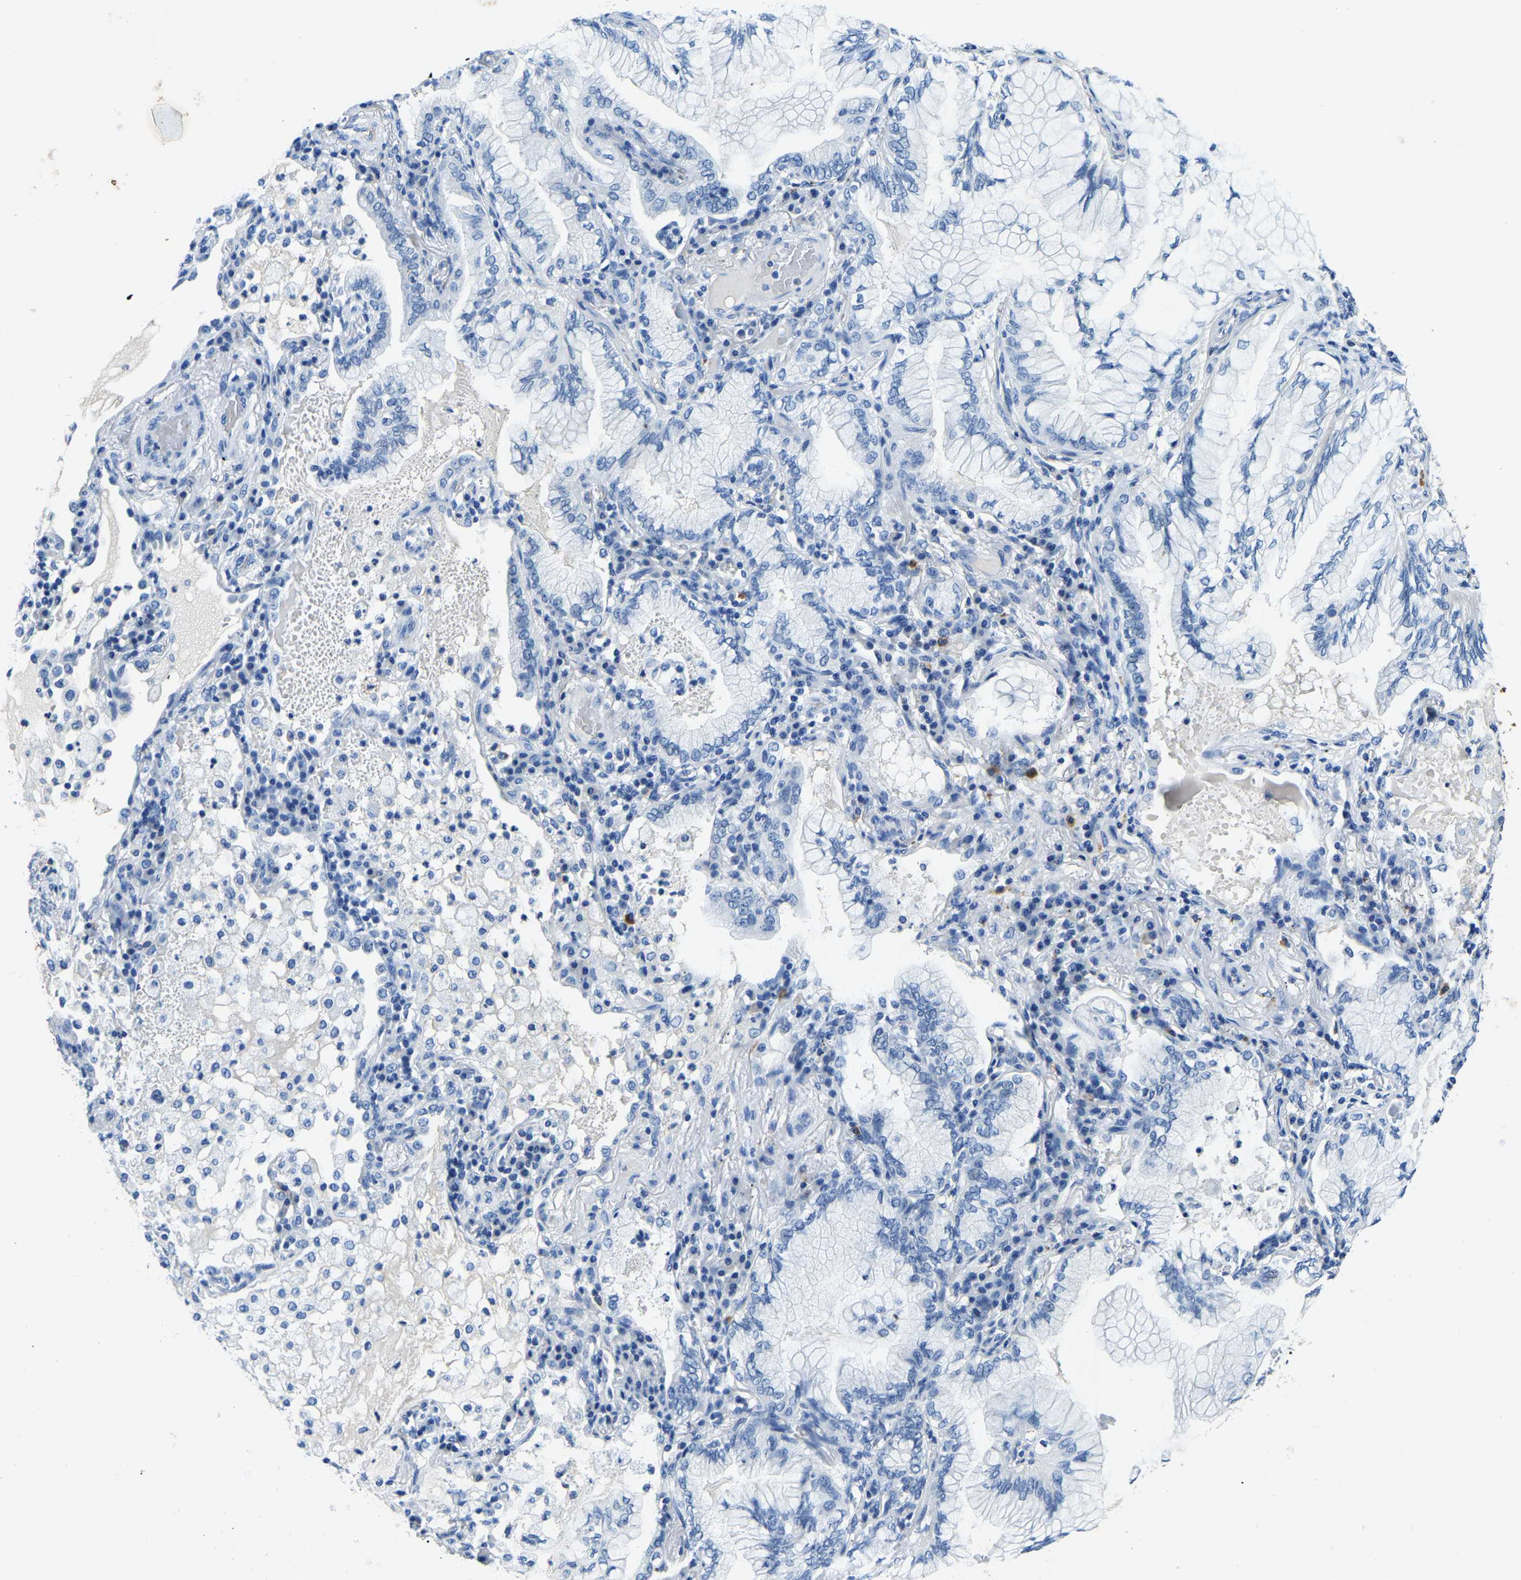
{"staining": {"intensity": "negative", "quantity": "none", "location": "none"}, "tissue": "lung cancer", "cell_type": "Tumor cells", "image_type": "cancer", "snomed": [{"axis": "morphology", "description": "Adenocarcinoma, NOS"}, {"axis": "topography", "description": "Lung"}], "caption": "DAB immunohistochemical staining of adenocarcinoma (lung) exhibits no significant expression in tumor cells.", "gene": "UBN2", "patient": {"sex": "female", "age": 70}}